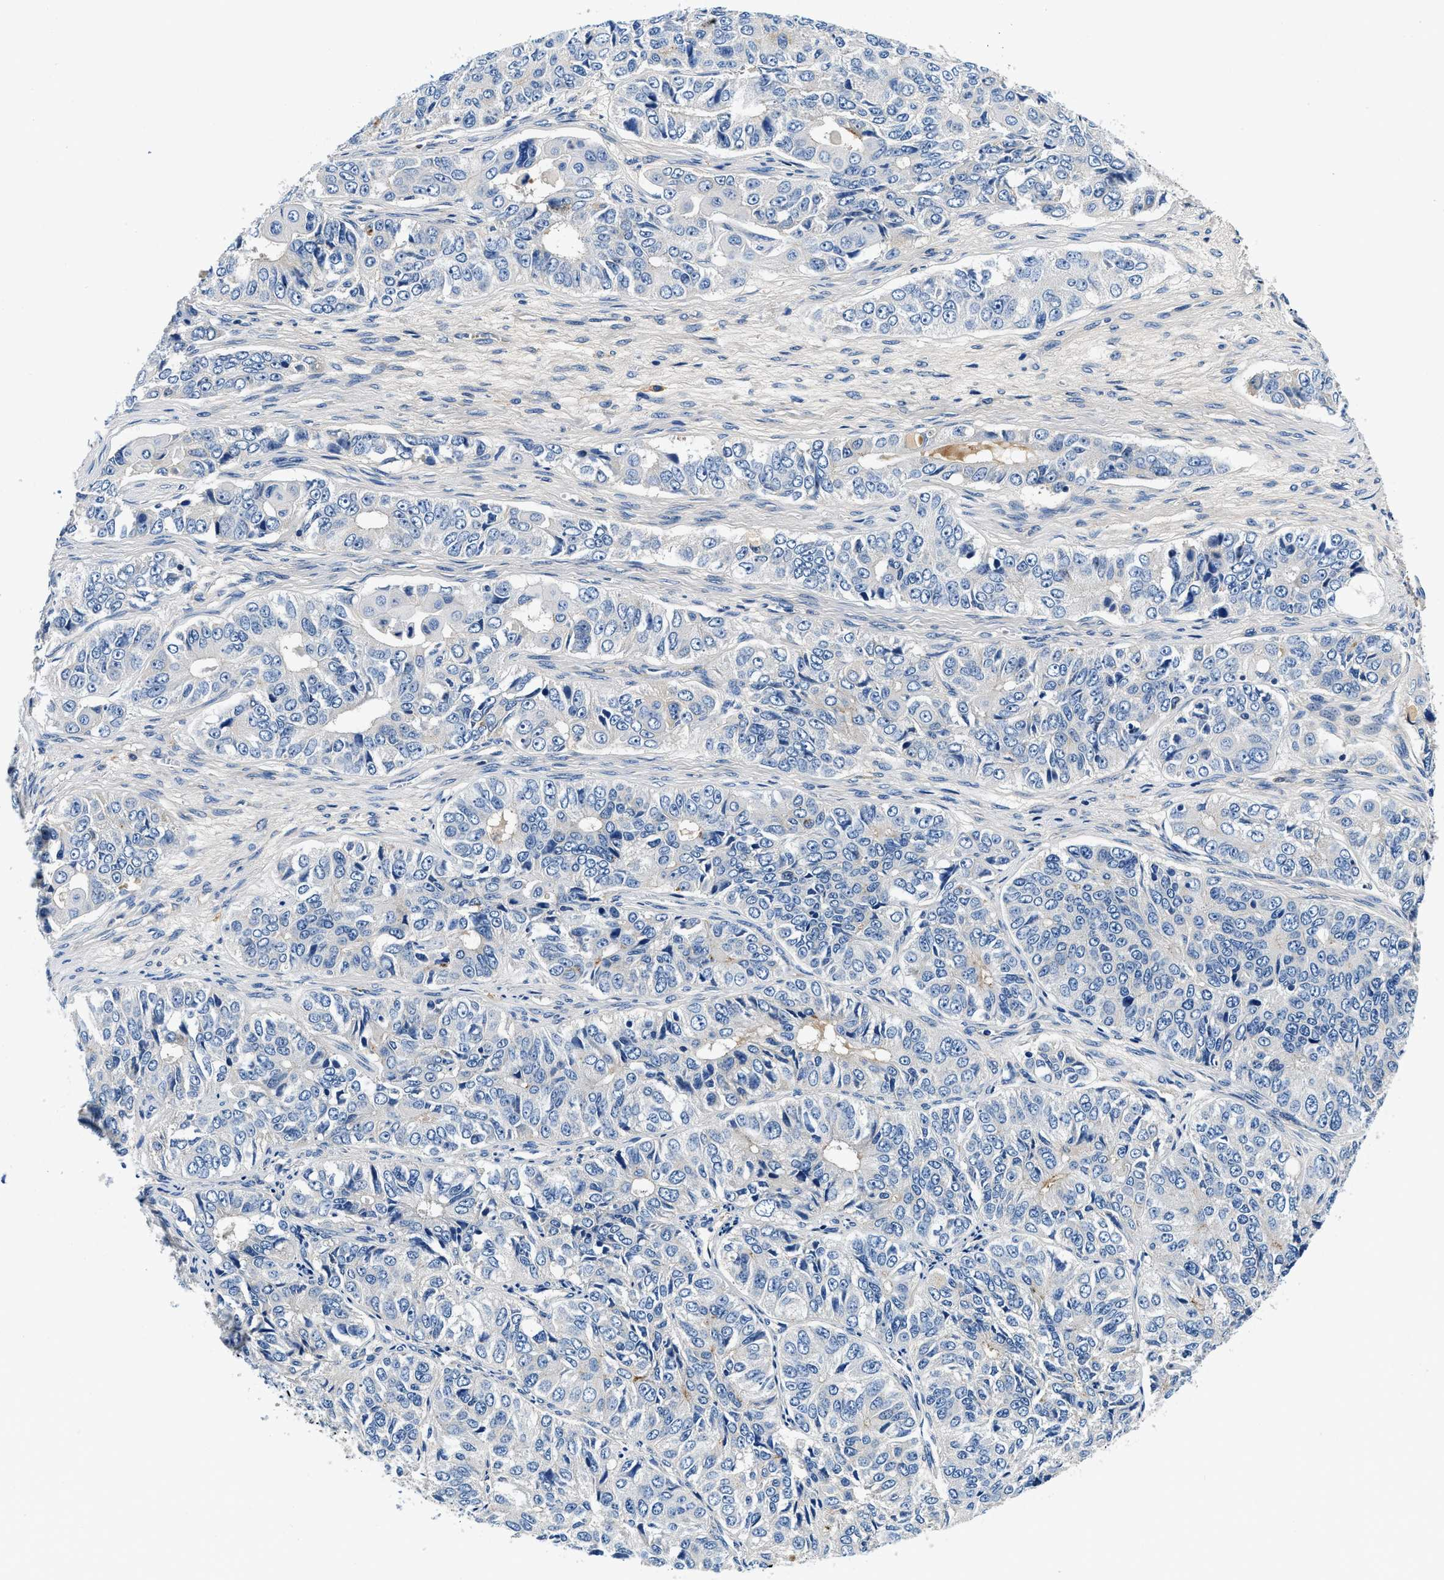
{"staining": {"intensity": "negative", "quantity": "none", "location": "none"}, "tissue": "ovarian cancer", "cell_type": "Tumor cells", "image_type": "cancer", "snomed": [{"axis": "morphology", "description": "Carcinoma, endometroid"}, {"axis": "topography", "description": "Ovary"}], "caption": "Ovarian cancer (endometroid carcinoma) stained for a protein using IHC displays no staining tumor cells.", "gene": "ZFAND3", "patient": {"sex": "female", "age": 51}}